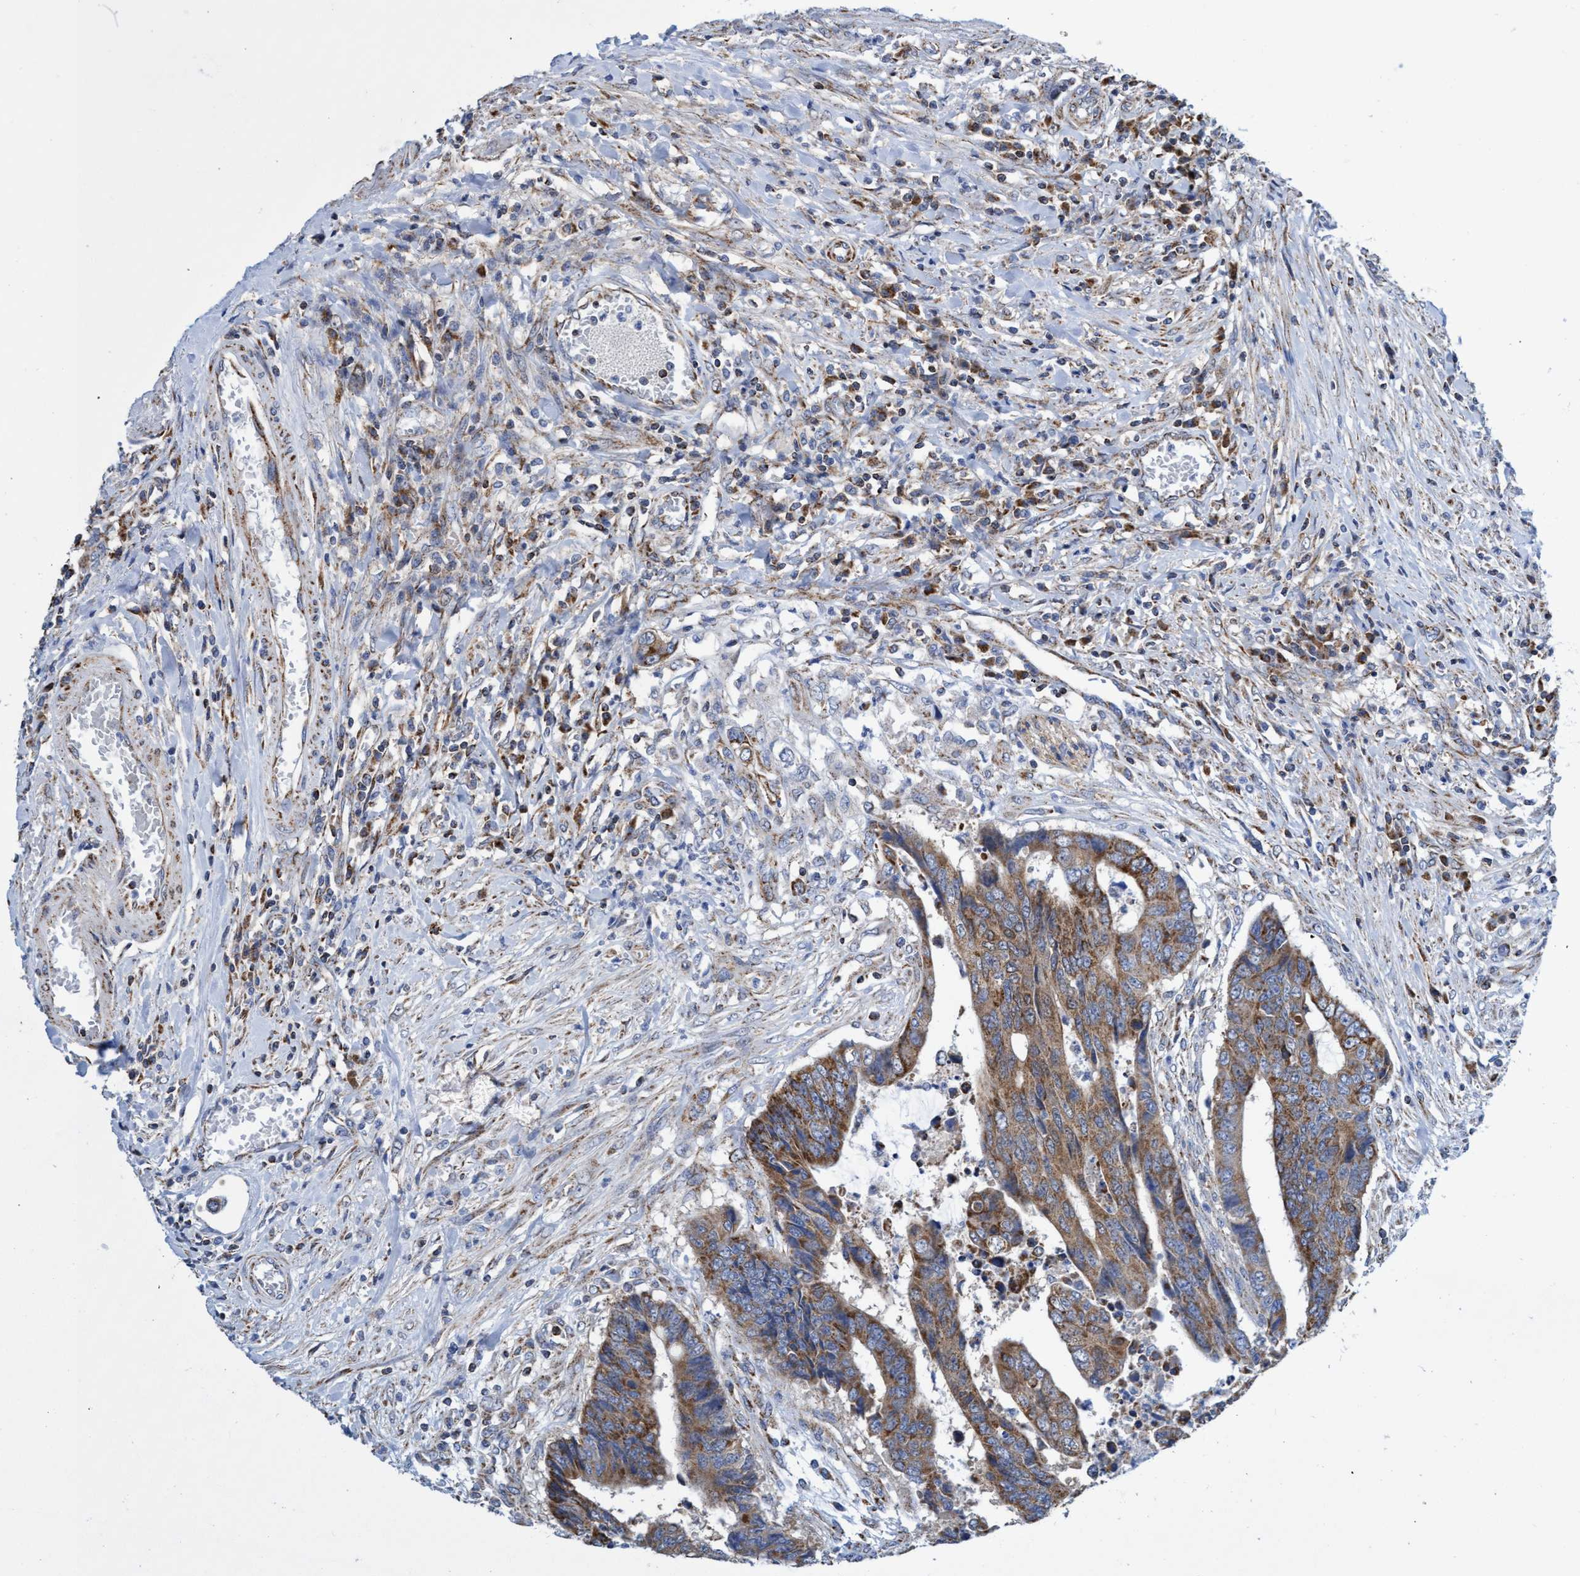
{"staining": {"intensity": "moderate", "quantity": ">75%", "location": "cytoplasmic/membranous"}, "tissue": "colorectal cancer", "cell_type": "Tumor cells", "image_type": "cancer", "snomed": [{"axis": "morphology", "description": "Adenocarcinoma, NOS"}, {"axis": "topography", "description": "Rectum"}], "caption": "Immunohistochemistry (IHC) image of neoplastic tissue: human colorectal cancer stained using immunohistochemistry shows medium levels of moderate protein expression localized specifically in the cytoplasmic/membranous of tumor cells, appearing as a cytoplasmic/membranous brown color.", "gene": "CRYZ", "patient": {"sex": "male", "age": 84}}